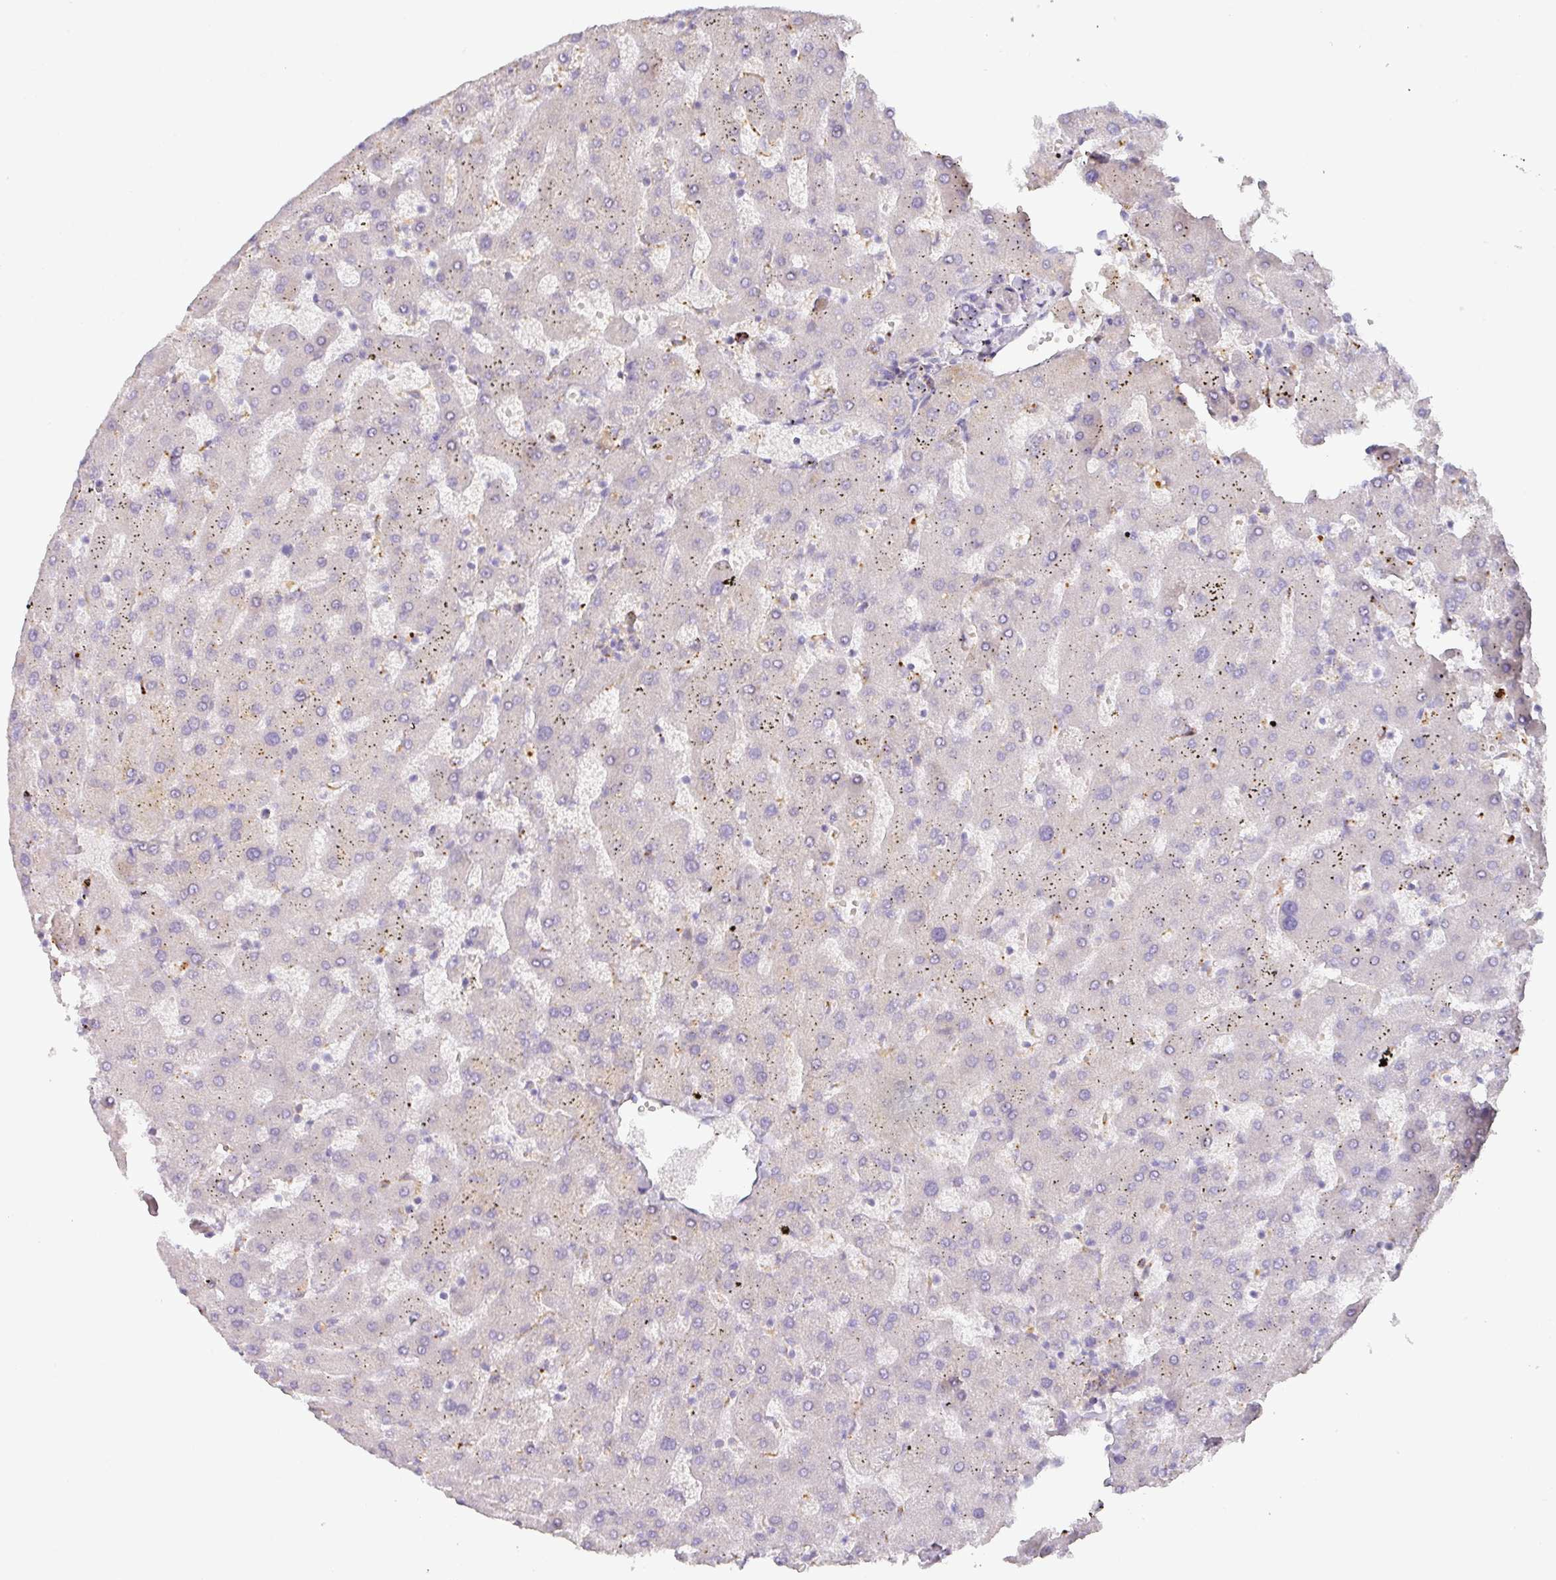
{"staining": {"intensity": "negative", "quantity": "none", "location": "none"}, "tissue": "liver", "cell_type": "Cholangiocytes", "image_type": "normal", "snomed": [{"axis": "morphology", "description": "Normal tissue, NOS"}, {"axis": "topography", "description": "Liver"}], "caption": "A histopathology image of liver stained for a protein reveals no brown staining in cholangiocytes. (Brightfield microscopy of DAB (3,3'-diaminobenzidine) IHC at high magnification).", "gene": "TARM1", "patient": {"sex": "female", "age": 63}}